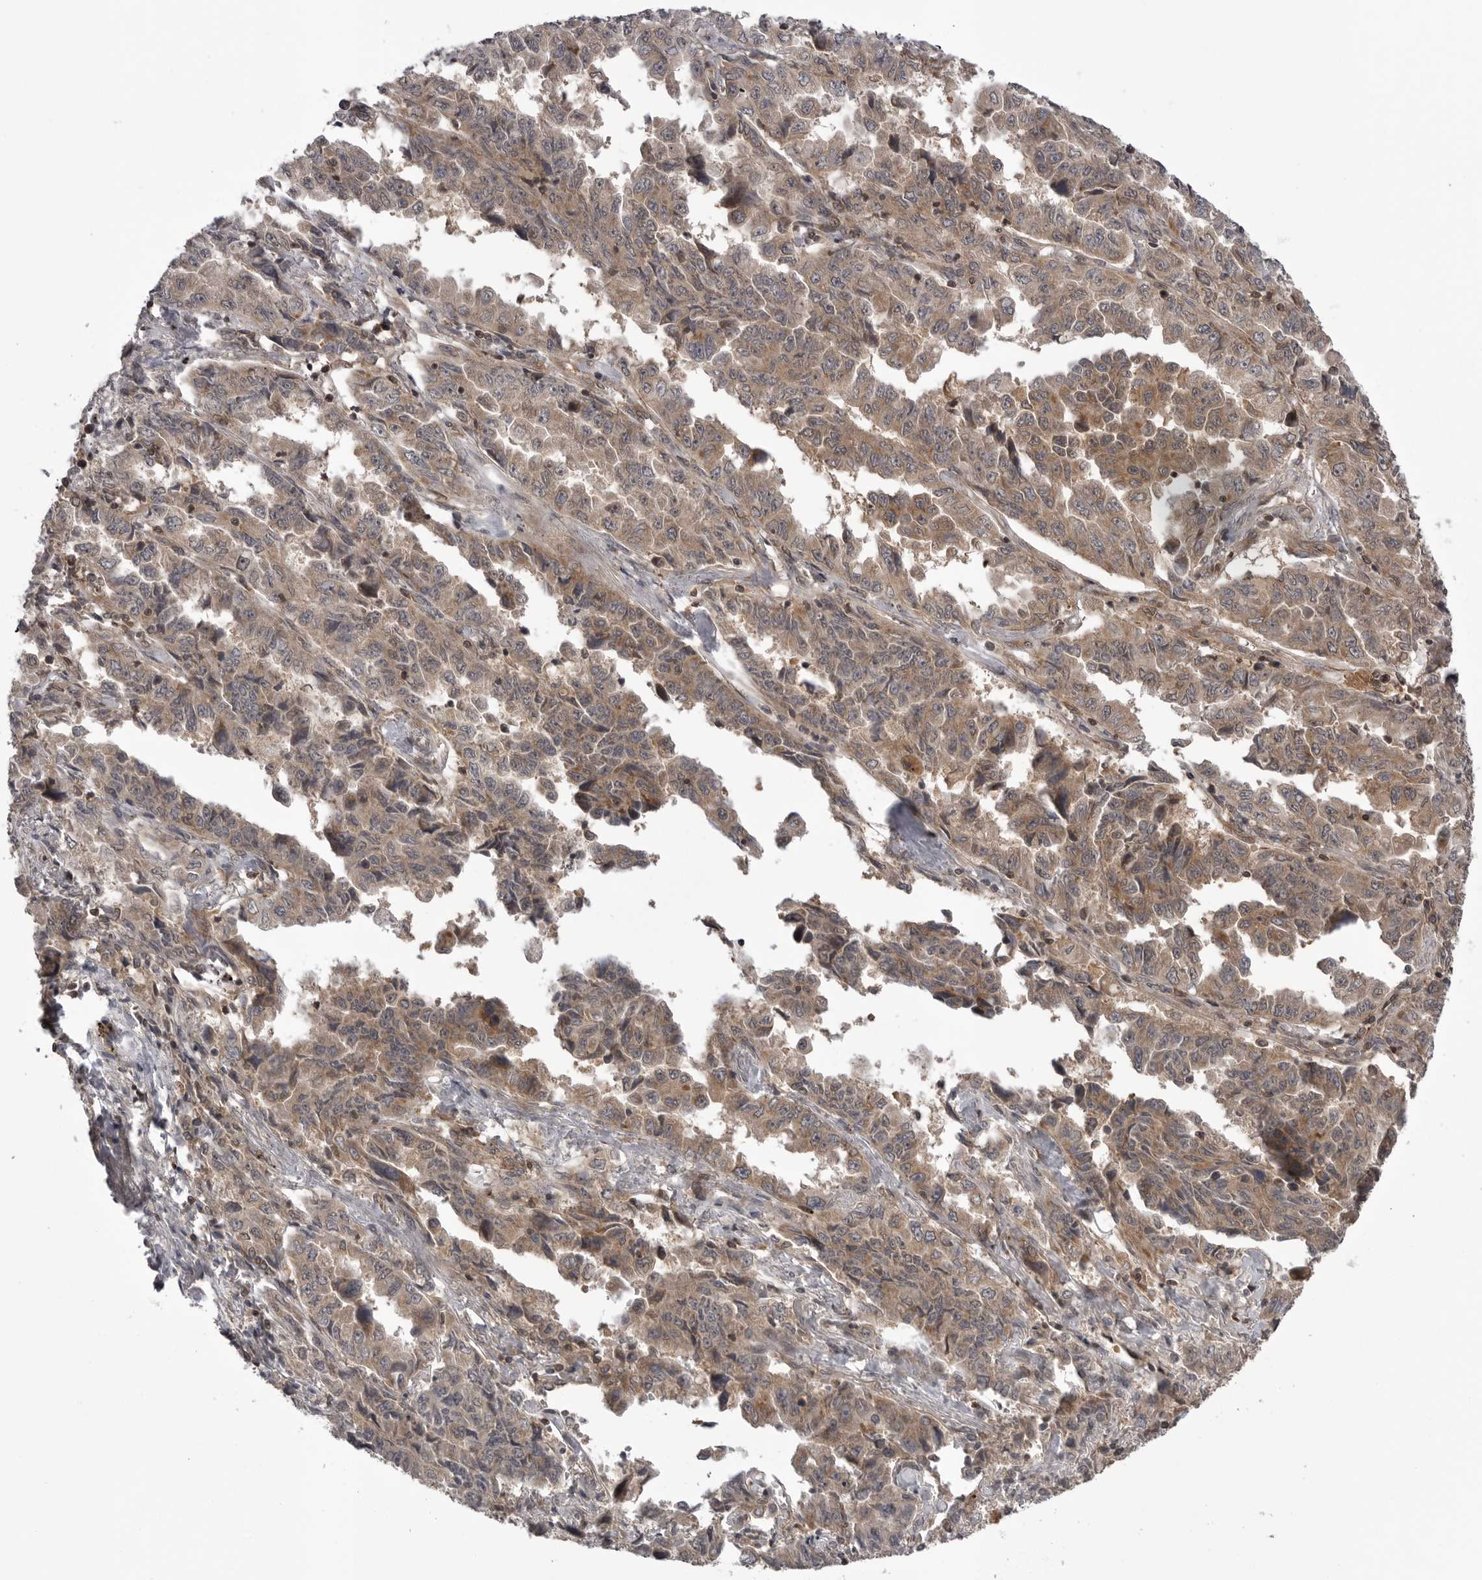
{"staining": {"intensity": "weak", "quantity": ">75%", "location": "cytoplasmic/membranous"}, "tissue": "lung cancer", "cell_type": "Tumor cells", "image_type": "cancer", "snomed": [{"axis": "morphology", "description": "Adenocarcinoma, NOS"}, {"axis": "topography", "description": "Lung"}], "caption": "The micrograph exhibits a brown stain indicating the presence of a protein in the cytoplasmic/membranous of tumor cells in lung cancer.", "gene": "STK24", "patient": {"sex": "female", "age": 51}}